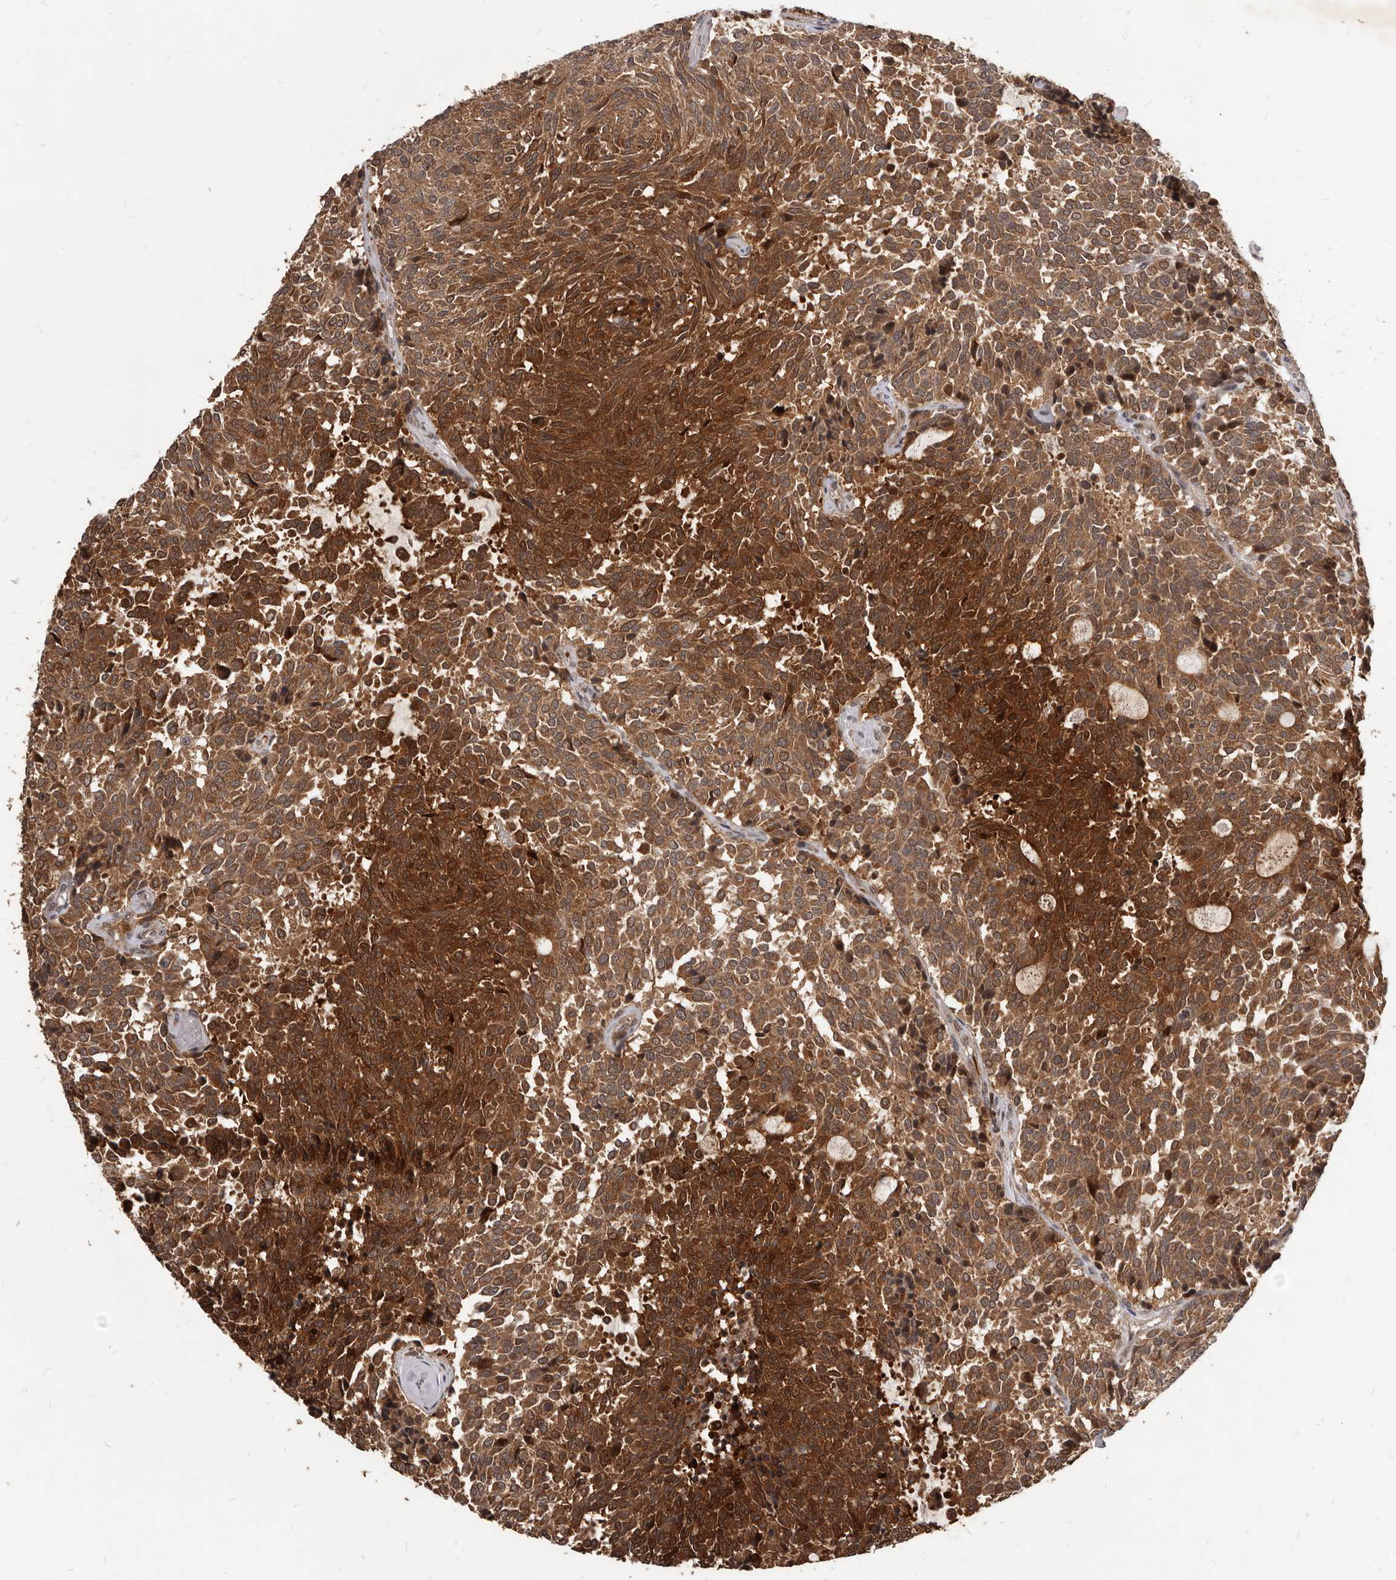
{"staining": {"intensity": "strong", "quantity": ">75%", "location": "cytoplasmic/membranous"}, "tissue": "carcinoid", "cell_type": "Tumor cells", "image_type": "cancer", "snomed": [{"axis": "morphology", "description": "Carcinoid, malignant, NOS"}, {"axis": "topography", "description": "Pancreas"}], "caption": "High-magnification brightfield microscopy of malignant carcinoid stained with DAB (brown) and counterstained with hematoxylin (blue). tumor cells exhibit strong cytoplasmic/membranous positivity is appreciated in approximately>75% of cells. The staining is performed using DAB (3,3'-diaminobenzidine) brown chromogen to label protein expression. The nuclei are counter-stained blue using hematoxylin.", "gene": "GABPB2", "patient": {"sex": "female", "age": 54}}